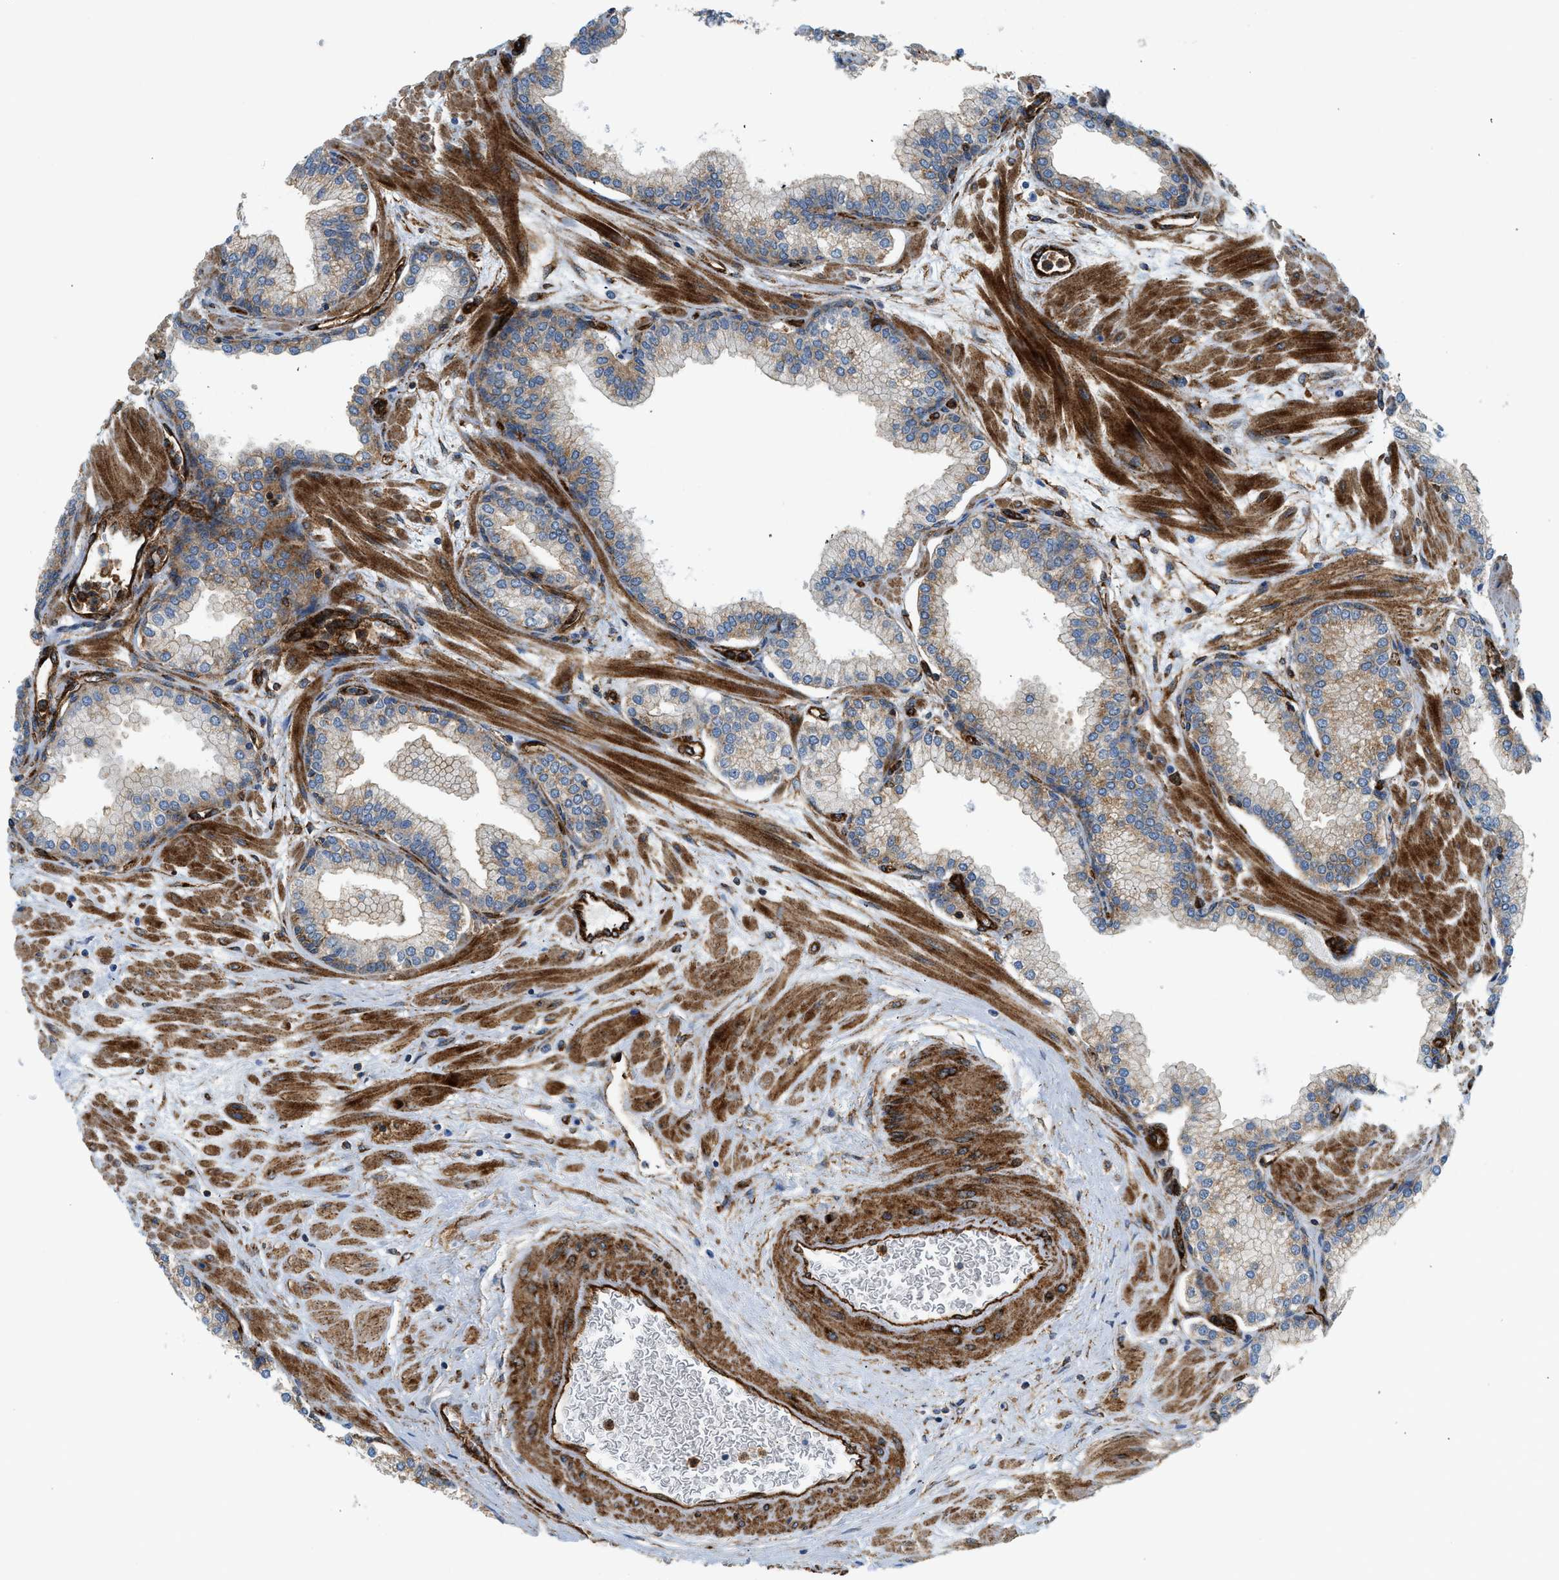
{"staining": {"intensity": "moderate", "quantity": "25%-75%", "location": "cytoplasmic/membranous"}, "tissue": "prostate", "cell_type": "Glandular cells", "image_type": "normal", "snomed": [{"axis": "morphology", "description": "Normal tissue, NOS"}, {"axis": "morphology", "description": "Urothelial carcinoma, Low grade"}, {"axis": "topography", "description": "Urinary bladder"}, {"axis": "topography", "description": "Prostate"}], "caption": "IHC (DAB (3,3'-diaminobenzidine)) staining of benign prostate displays moderate cytoplasmic/membranous protein staining in approximately 25%-75% of glandular cells.", "gene": "HIP1", "patient": {"sex": "male", "age": 60}}